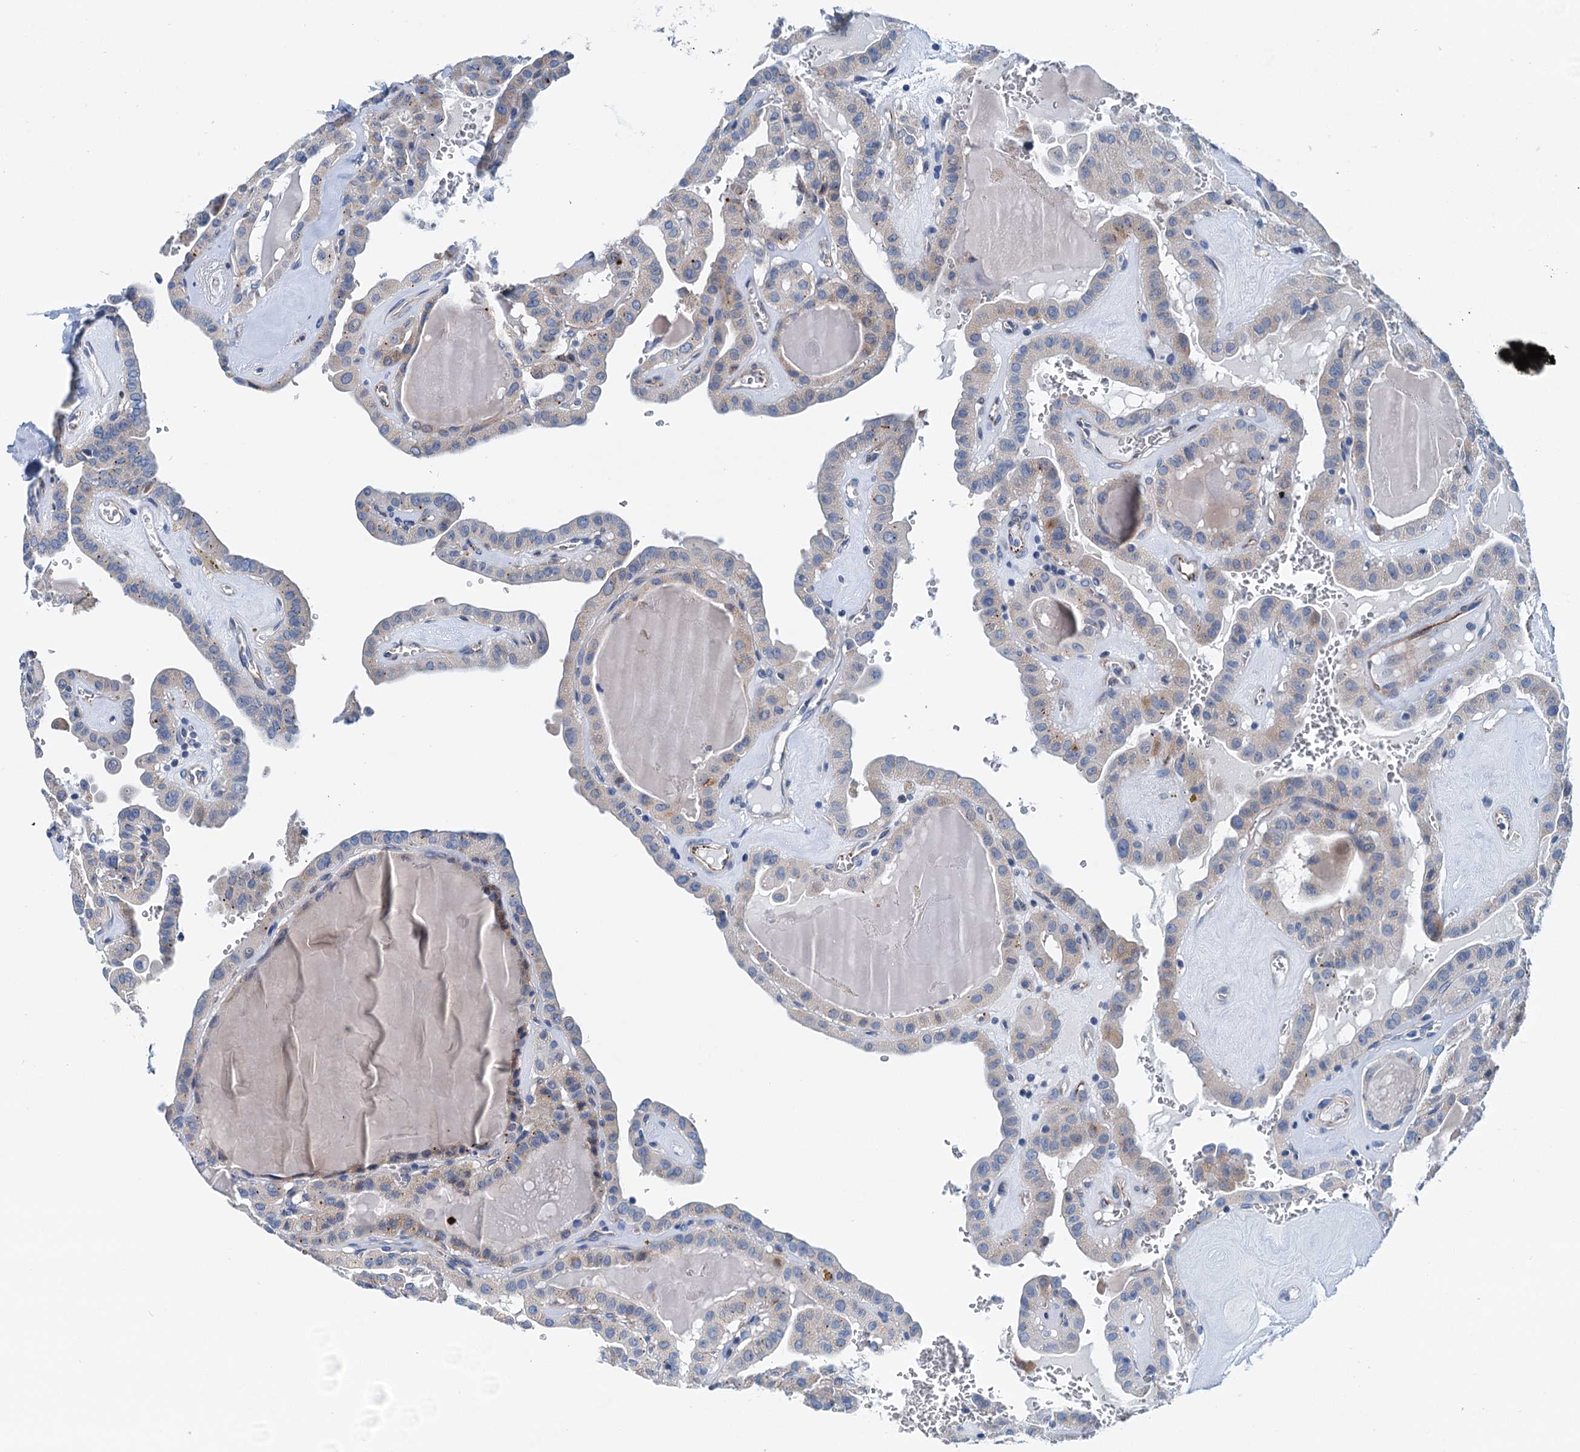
{"staining": {"intensity": "weak", "quantity": "<25%", "location": "cytoplasmic/membranous"}, "tissue": "thyroid cancer", "cell_type": "Tumor cells", "image_type": "cancer", "snomed": [{"axis": "morphology", "description": "Papillary adenocarcinoma, NOS"}, {"axis": "topography", "description": "Thyroid gland"}], "caption": "There is no significant positivity in tumor cells of thyroid cancer.", "gene": "ELAC1", "patient": {"sex": "male", "age": 52}}